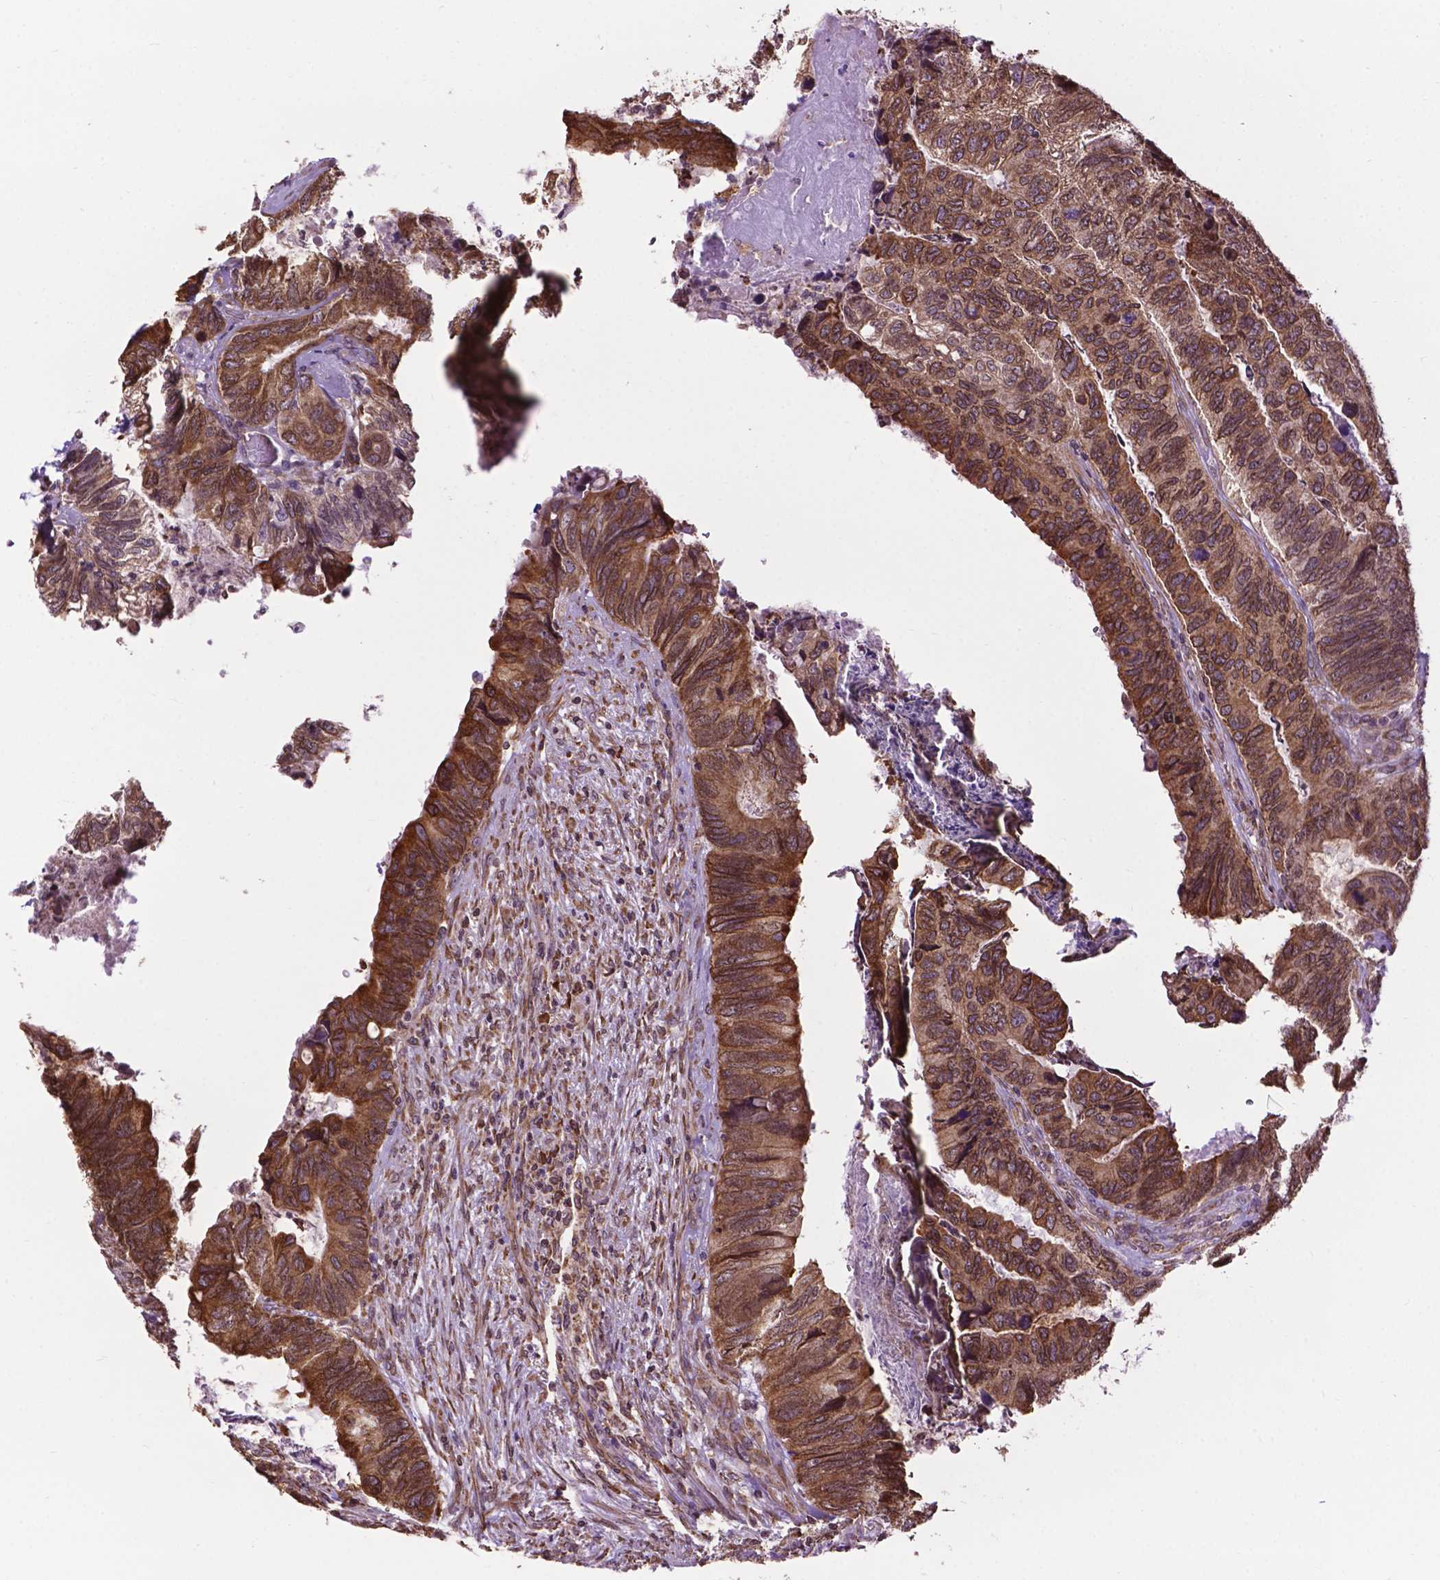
{"staining": {"intensity": "moderate", "quantity": ">75%", "location": "cytoplasmic/membranous"}, "tissue": "colorectal cancer", "cell_type": "Tumor cells", "image_type": "cancer", "snomed": [{"axis": "morphology", "description": "Adenocarcinoma, NOS"}, {"axis": "topography", "description": "Colon"}], "caption": "Colorectal adenocarcinoma was stained to show a protein in brown. There is medium levels of moderate cytoplasmic/membranous positivity in approximately >75% of tumor cells.", "gene": "GANAB", "patient": {"sex": "female", "age": 67}}